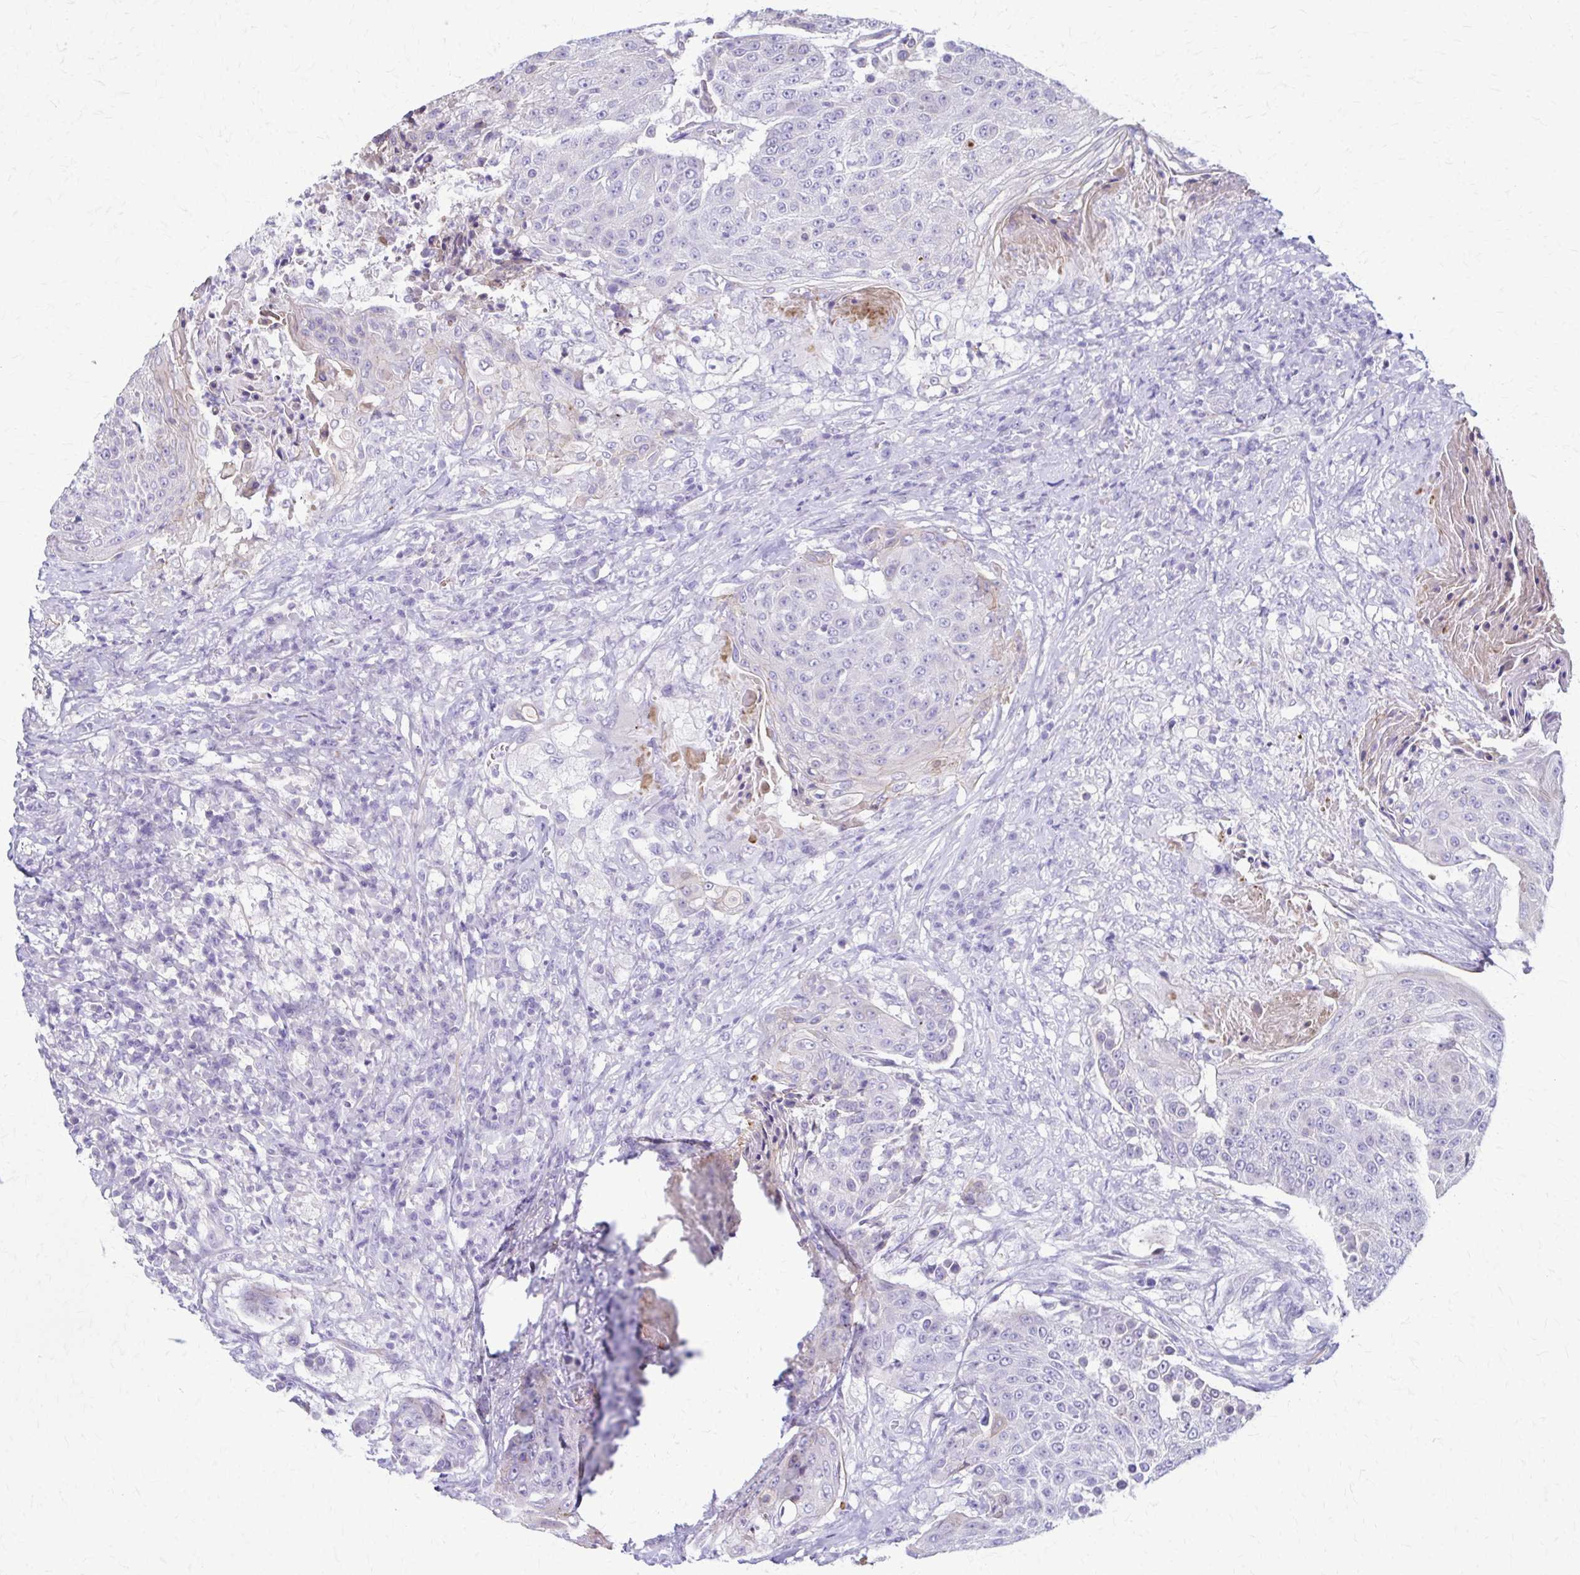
{"staining": {"intensity": "negative", "quantity": "none", "location": "none"}, "tissue": "urothelial cancer", "cell_type": "Tumor cells", "image_type": "cancer", "snomed": [{"axis": "morphology", "description": "Urothelial carcinoma, High grade"}, {"axis": "topography", "description": "Urinary bladder"}], "caption": "Human urothelial cancer stained for a protein using IHC displays no staining in tumor cells.", "gene": "DSP", "patient": {"sex": "female", "age": 63}}